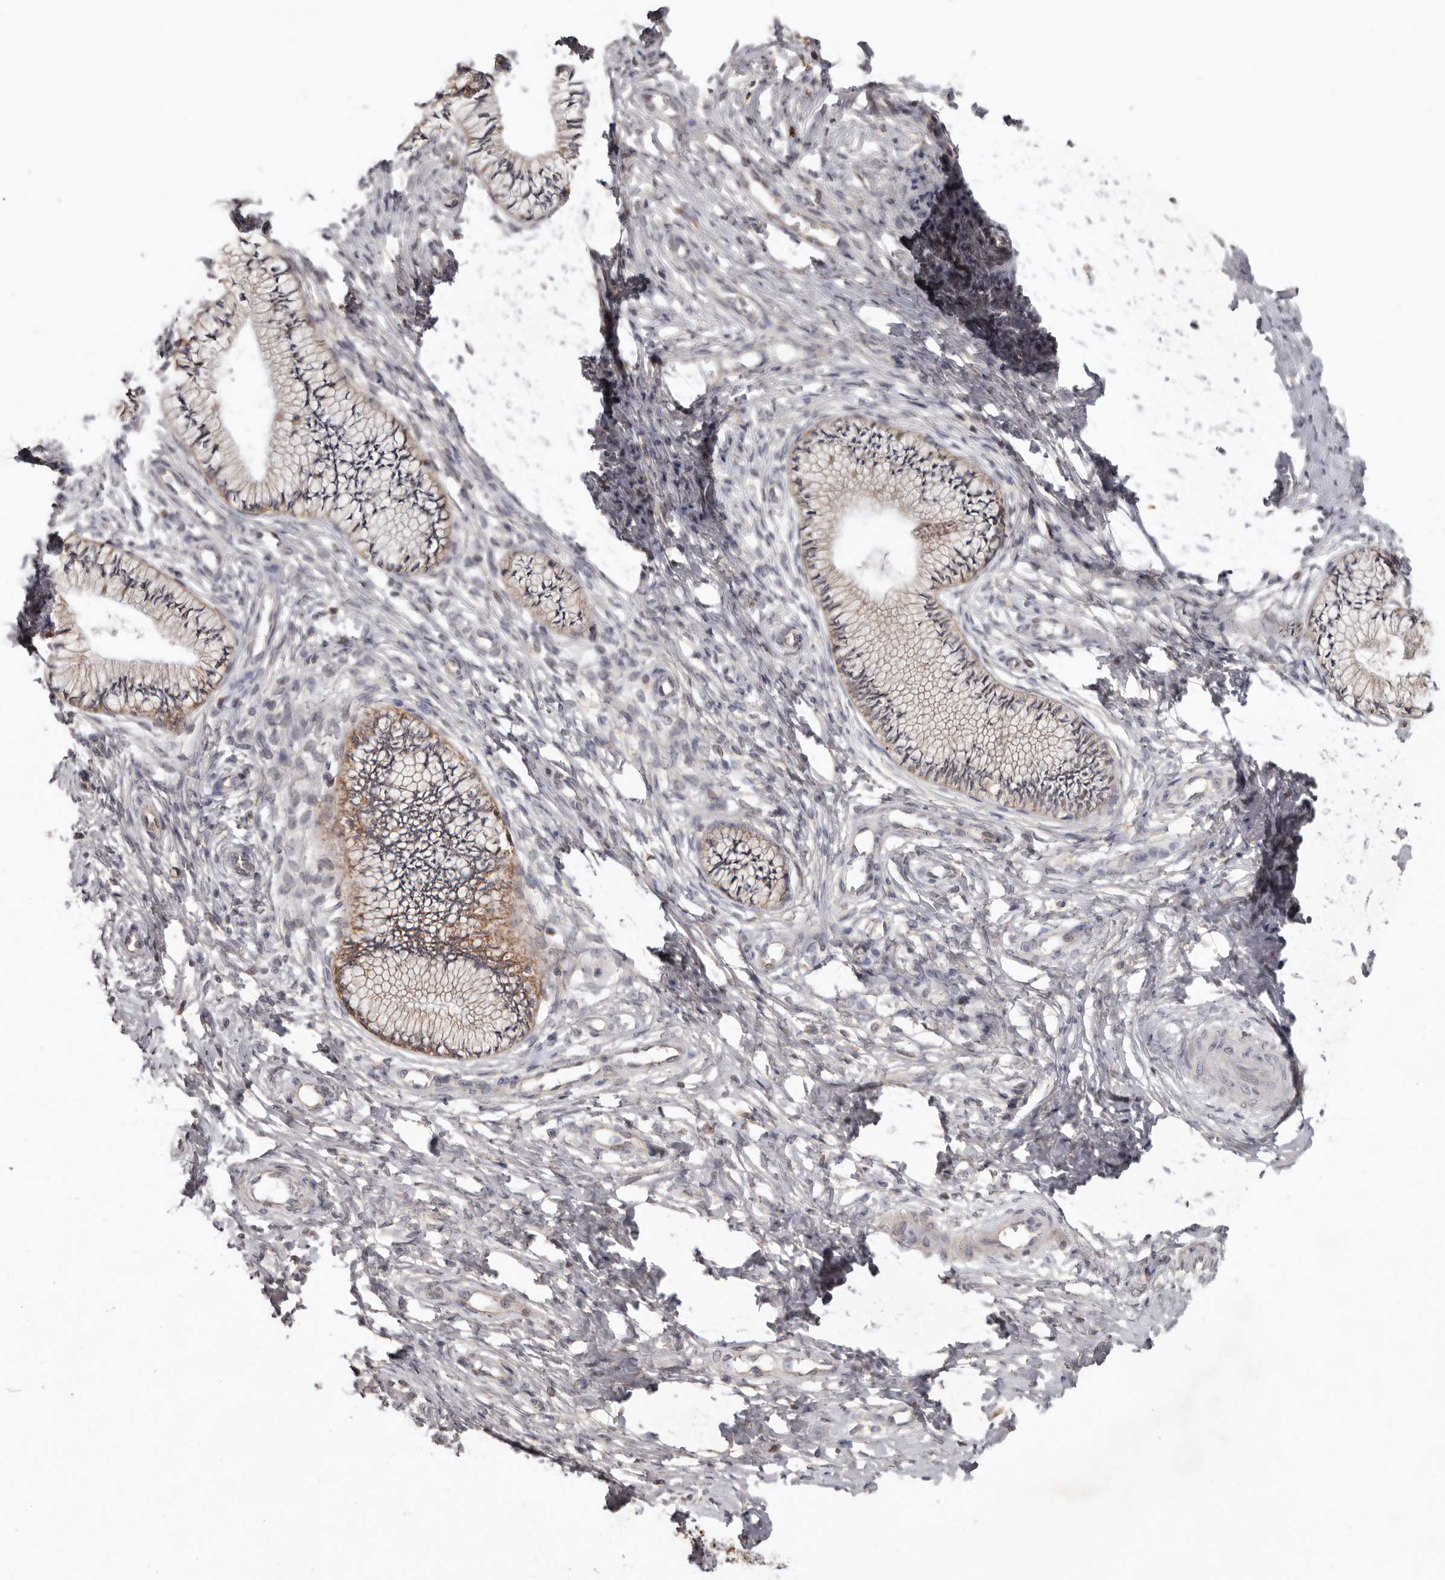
{"staining": {"intensity": "weak", "quantity": "25%-75%", "location": "cytoplasmic/membranous"}, "tissue": "cervix", "cell_type": "Glandular cells", "image_type": "normal", "snomed": [{"axis": "morphology", "description": "Normal tissue, NOS"}, {"axis": "topography", "description": "Cervix"}], "caption": "DAB (3,3'-diaminobenzidine) immunohistochemical staining of unremarkable human cervix displays weak cytoplasmic/membranous protein staining in approximately 25%-75% of glandular cells. (Brightfield microscopy of DAB IHC at high magnification).", "gene": "NMUR1", "patient": {"sex": "female", "age": 36}}